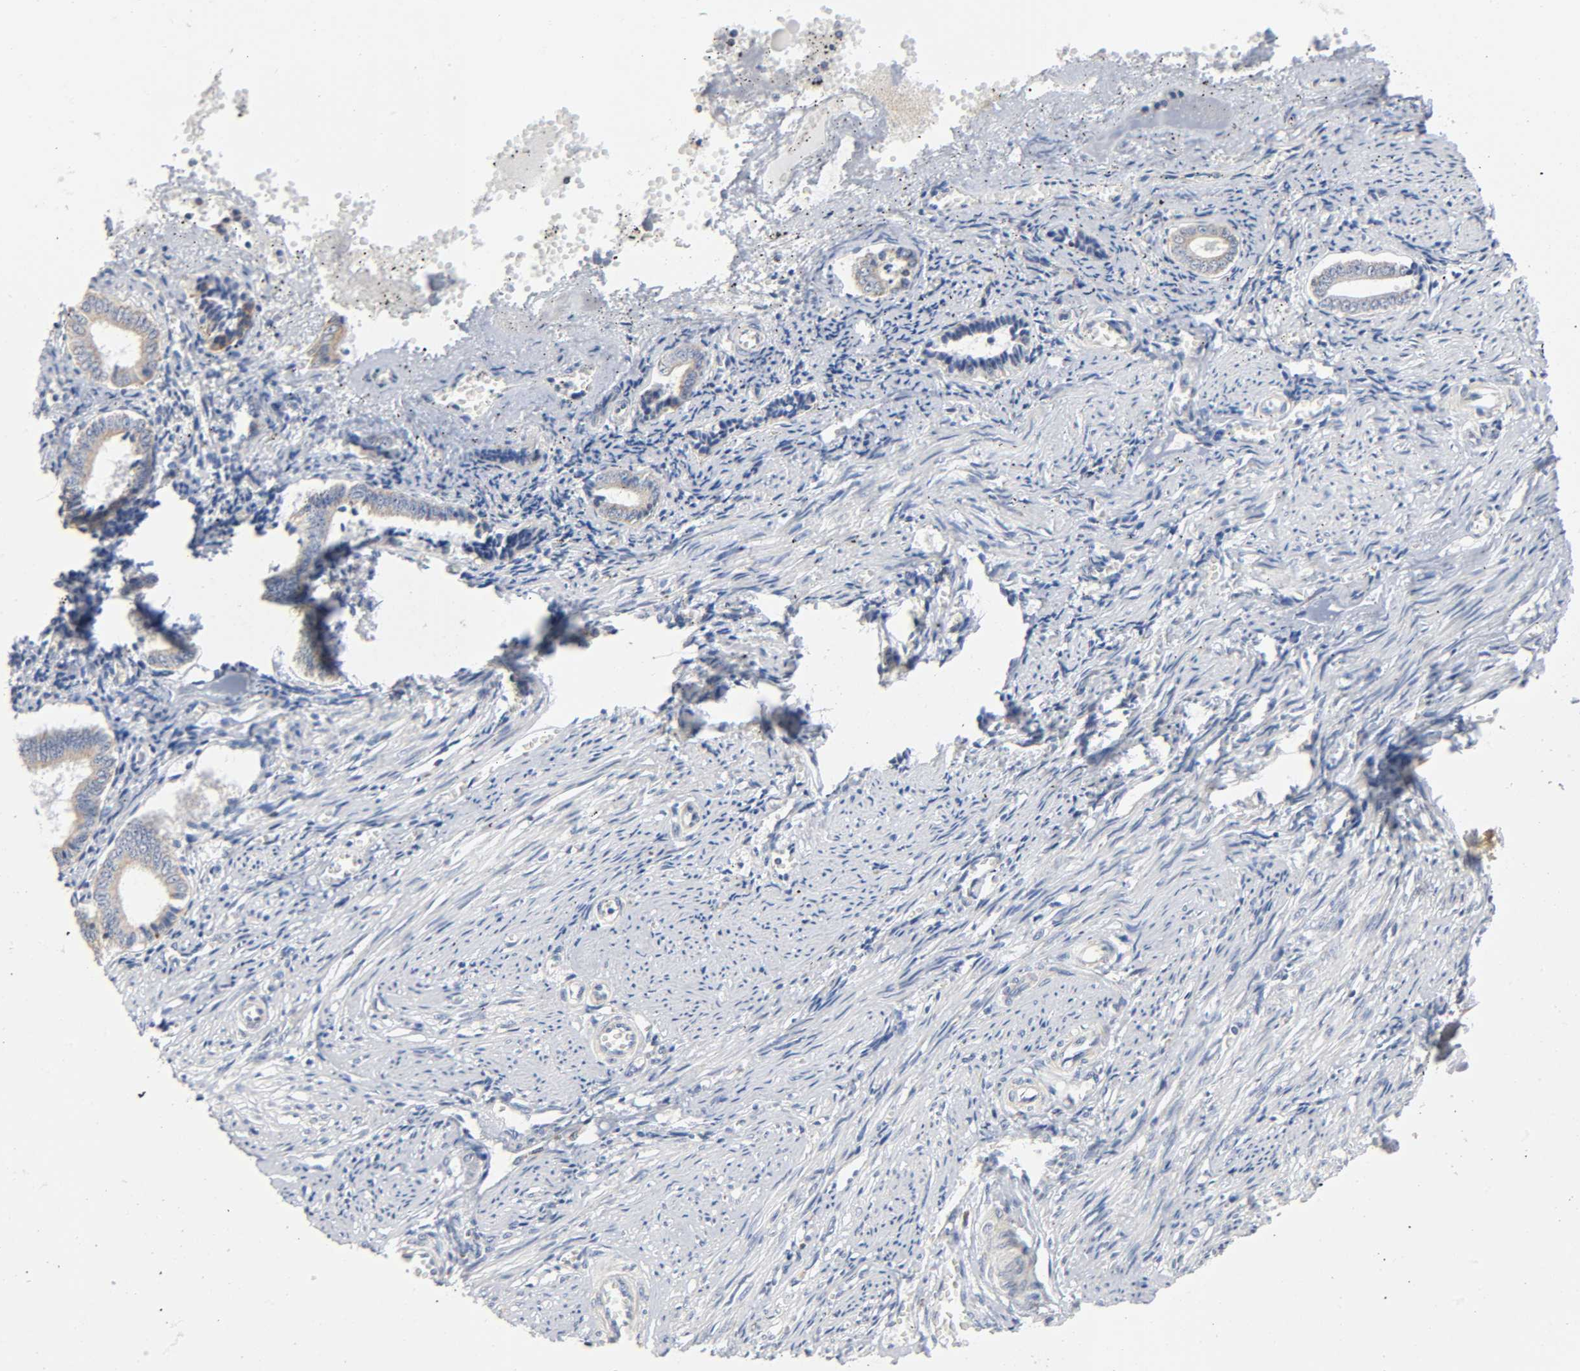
{"staining": {"intensity": "negative", "quantity": "none", "location": "none"}, "tissue": "endometrium", "cell_type": "Cells in endometrial stroma", "image_type": "normal", "snomed": [{"axis": "morphology", "description": "Normal tissue, NOS"}, {"axis": "topography", "description": "Endometrium"}], "caption": "The IHC photomicrograph has no significant expression in cells in endometrial stroma of endometrium.", "gene": "BAK1", "patient": {"sex": "female", "age": 42}}